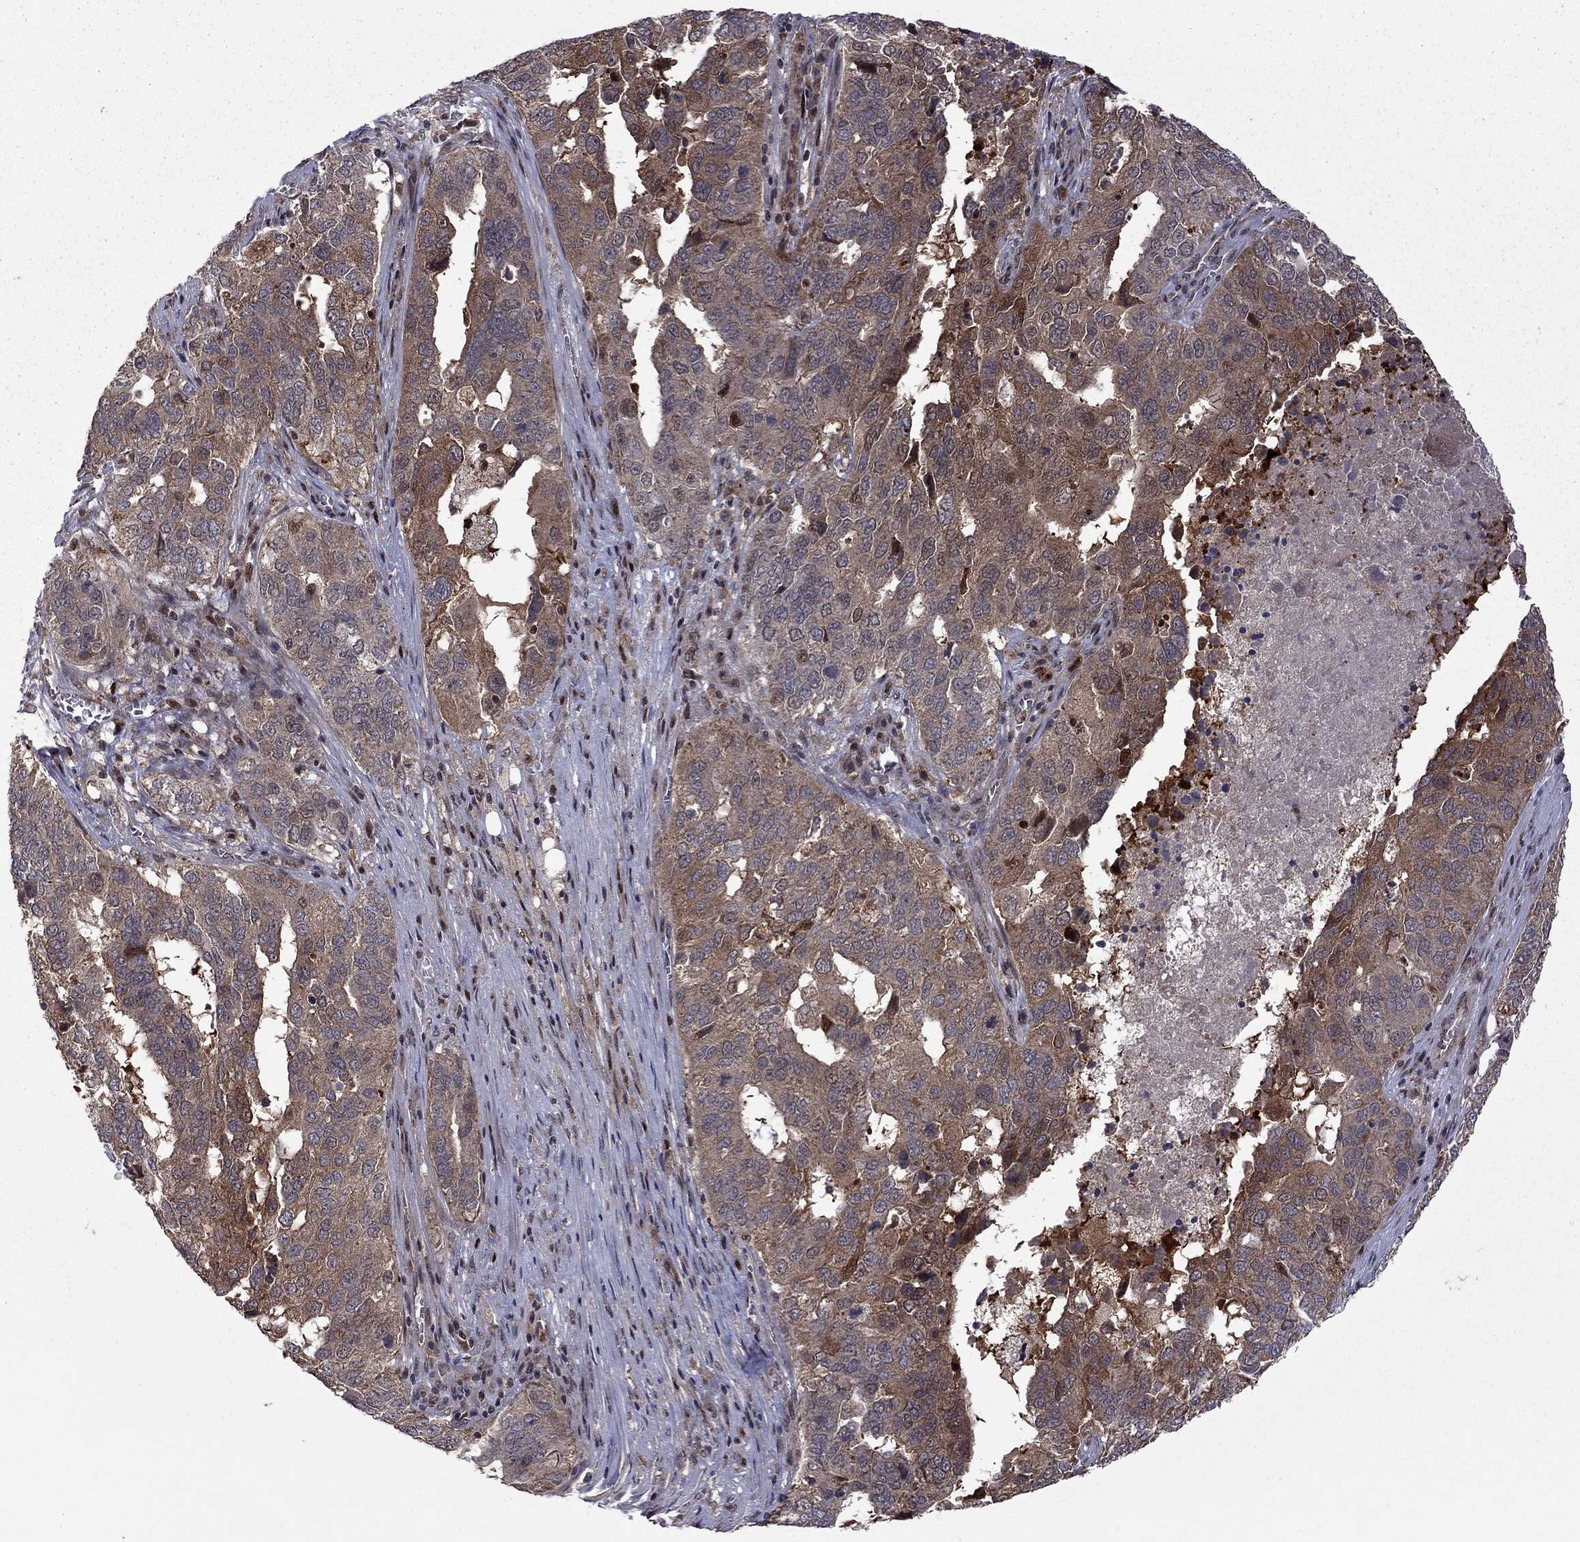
{"staining": {"intensity": "moderate", "quantity": "<25%", "location": "cytoplasmic/membranous"}, "tissue": "ovarian cancer", "cell_type": "Tumor cells", "image_type": "cancer", "snomed": [{"axis": "morphology", "description": "Carcinoma, endometroid"}, {"axis": "topography", "description": "Soft tissue"}, {"axis": "topography", "description": "Ovary"}], "caption": "Immunohistochemistry (IHC) image of neoplastic tissue: human endometroid carcinoma (ovarian) stained using immunohistochemistry (IHC) reveals low levels of moderate protein expression localized specifically in the cytoplasmic/membranous of tumor cells, appearing as a cytoplasmic/membranous brown color.", "gene": "IPP", "patient": {"sex": "female", "age": 52}}